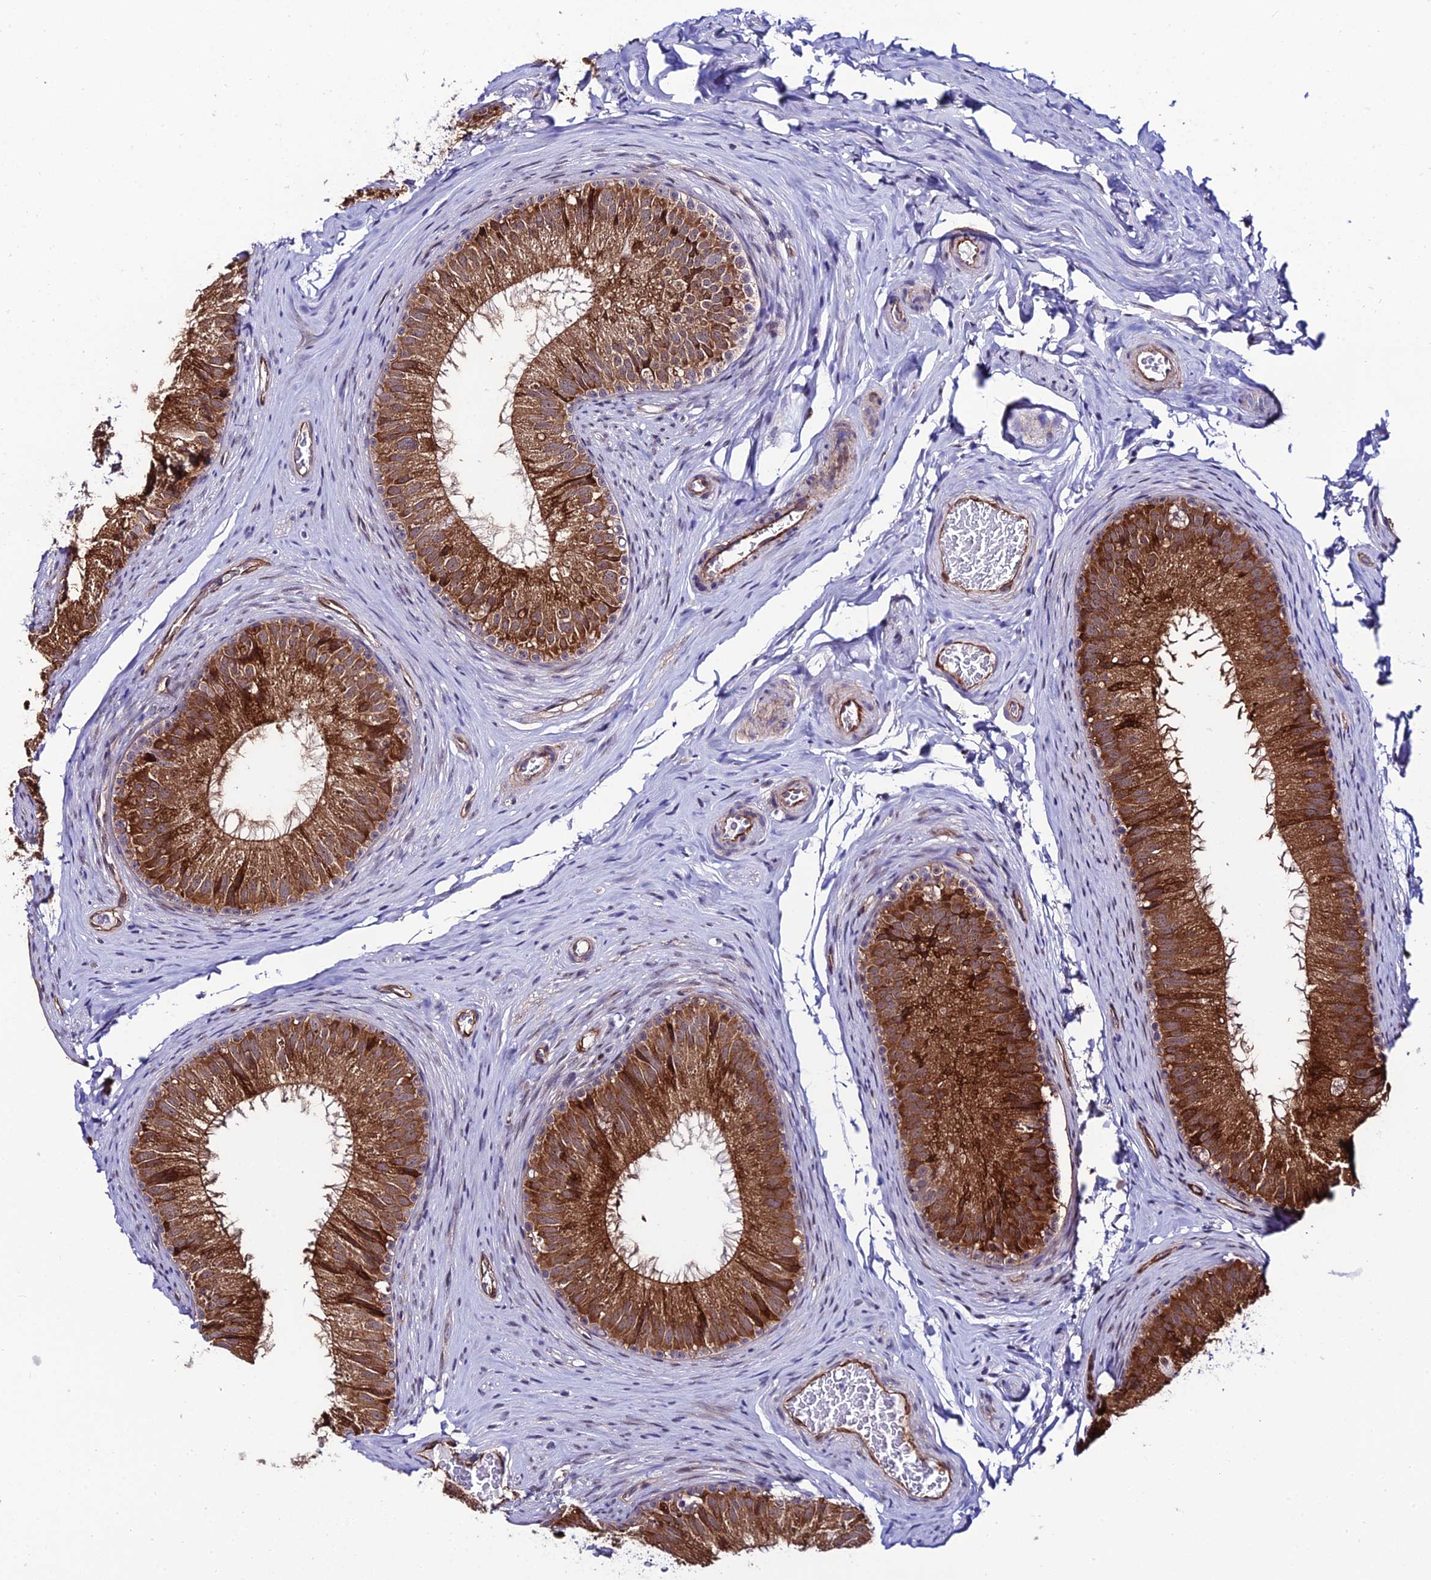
{"staining": {"intensity": "strong", "quantity": ">75%", "location": "cytoplasmic/membranous"}, "tissue": "epididymis", "cell_type": "Glandular cells", "image_type": "normal", "snomed": [{"axis": "morphology", "description": "Normal tissue, NOS"}, {"axis": "topography", "description": "Epididymis"}], "caption": "Brown immunohistochemical staining in unremarkable human epididymis exhibits strong cytoplasmic/membranous expression in approximately >75% of glandular cells.", "gene": "SYT15B", "patient": {"sex": "male", "age": 34}}